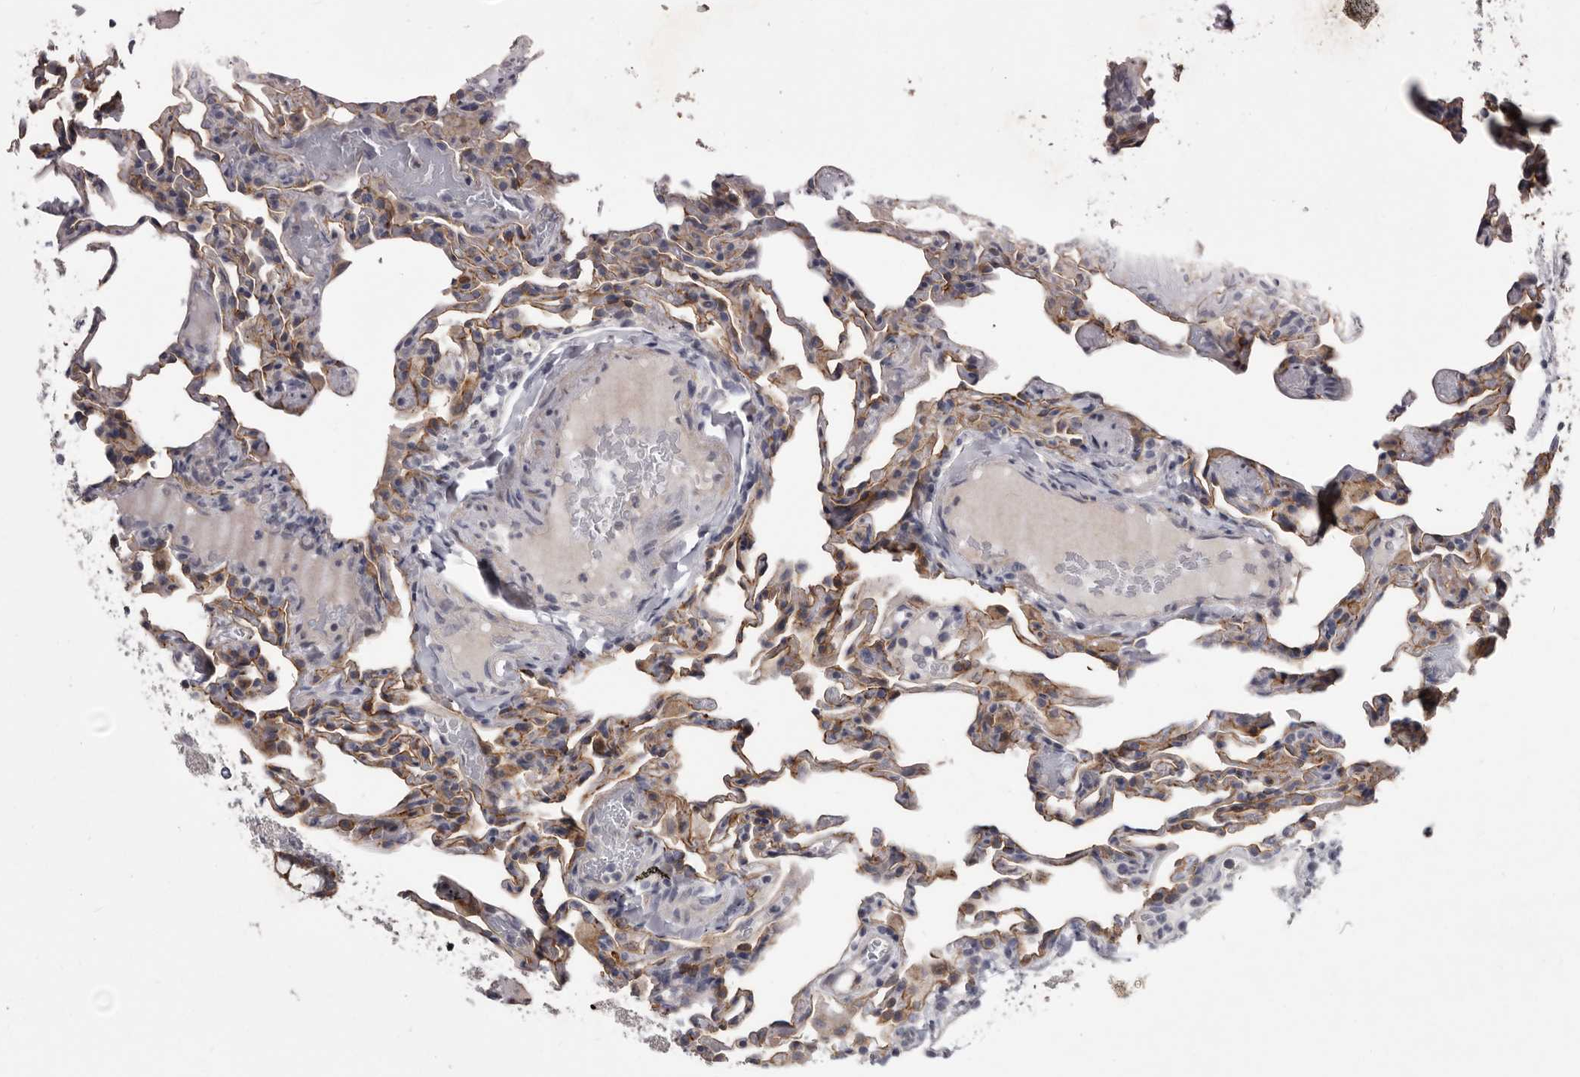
{"staining": {"intensity": "moderate", "quantity": "25%-75%", "location": "cytoplasmic/membranous"}, "tissue": "lung", "cell_type": "Alveolar cells", "image_type": "normal", "snomed": [{"axis": "morphology", "description": "Normal tissue, NOS"}, {"axis": "topography", "description": "Lung"}], "caption": "The immunohistochemical stain highlights moderate cytoplasmic/membranous staining in alveolar cells of unremarkable lung. (IHC, brightfield microscopy, high magnification).", "gene": "LPAR6", "patient": {"sex": "male", "age": 20}}